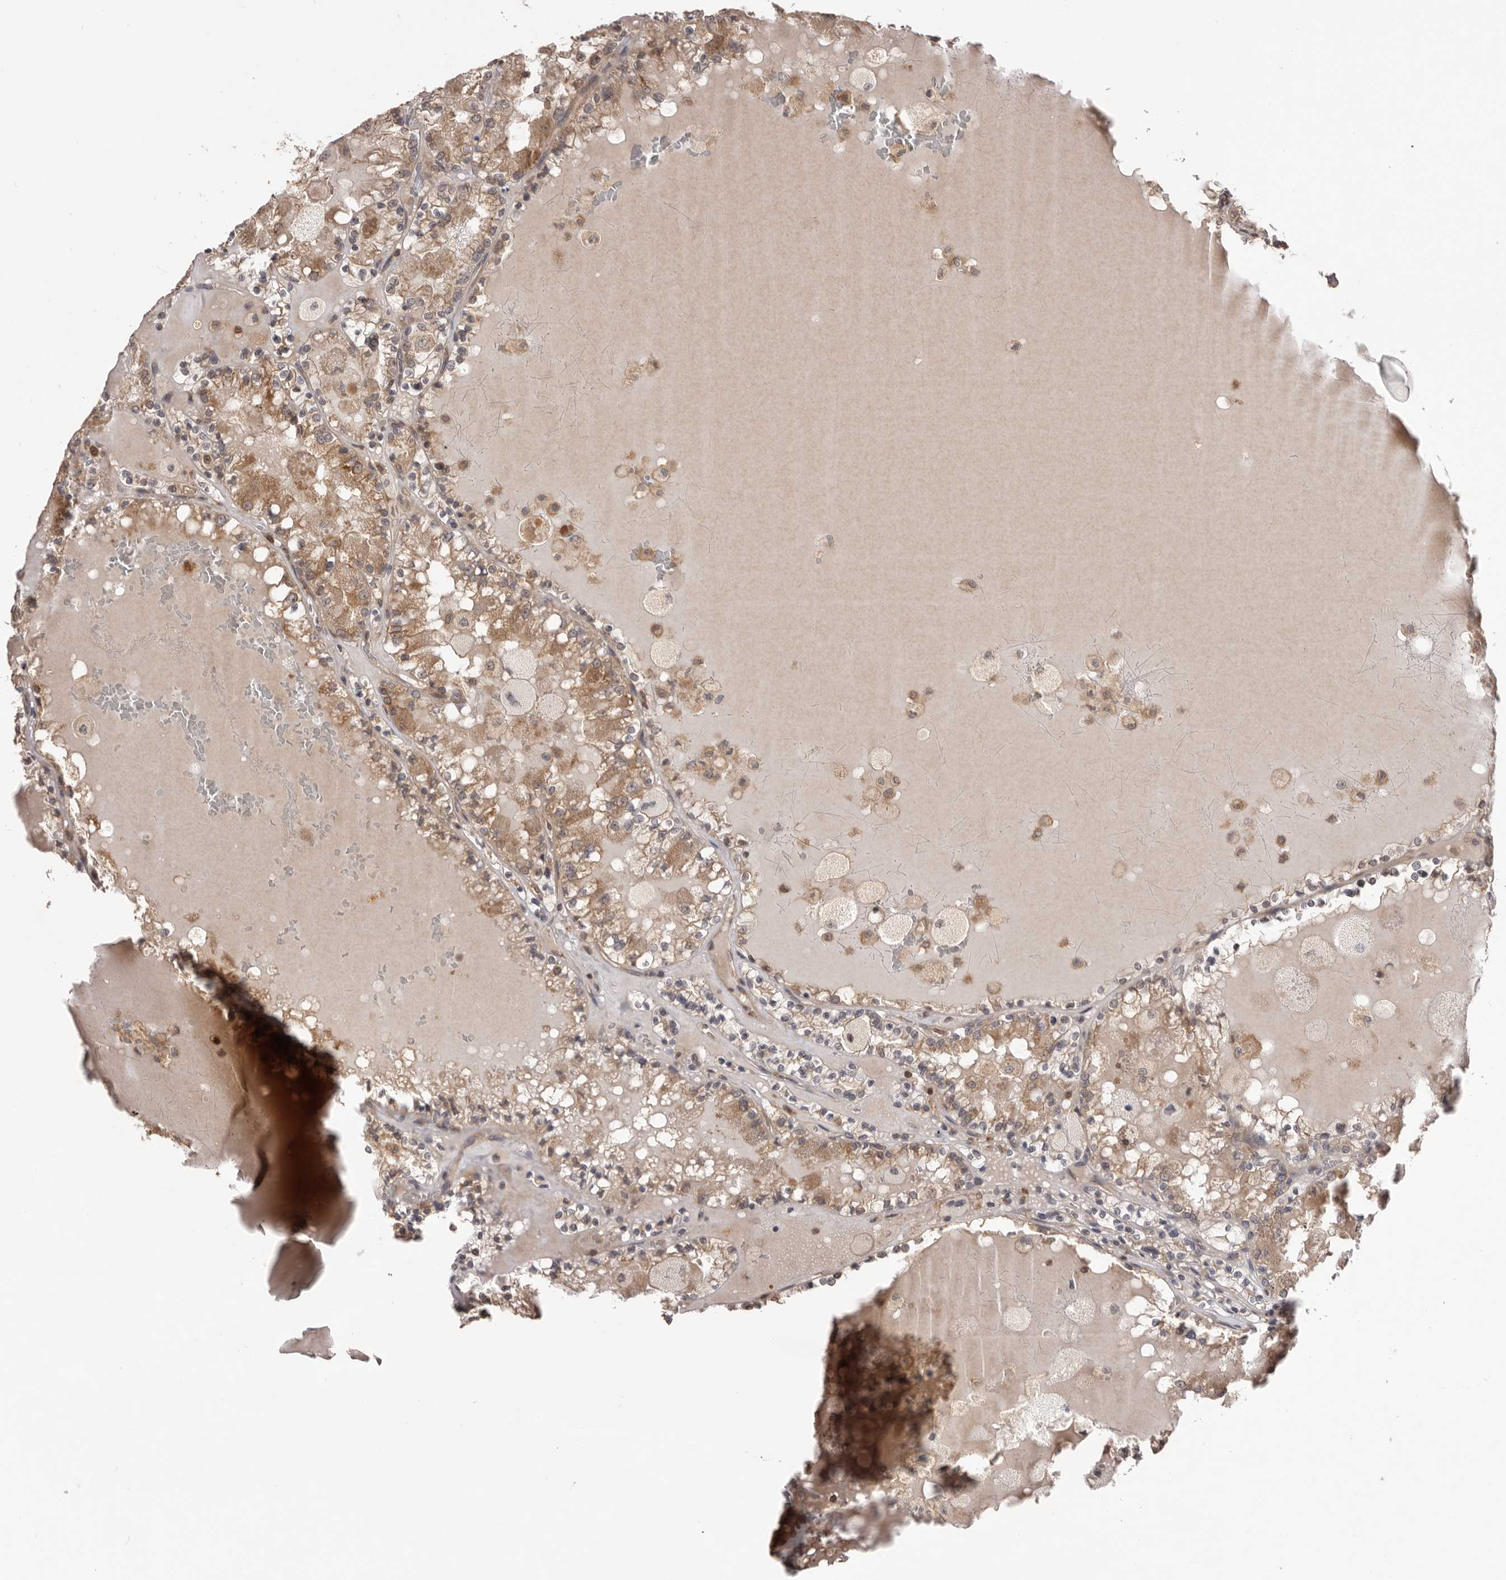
{"staining": {"intensity": "moderate", "quantity": ">75%", "location": "cytoplasmic/membranous"}, "tissue": "renal cancer", "cell_type": "Tumor cells", "image_type": "cancer", "snomed": [{"axis": "morphology", "description": "Adenocarcinoma, NOS"}, {"axis": "topography", "description": "Kidney"}], "caption": "Adenocarcinoma (renal) stained for a protein (brown) demonstrates moderate cytoplasmic/membranous positive staining in about >75% of tumor cells.", "gene": "HBS1L", "patient": {"sex": "female", "age": 56}}